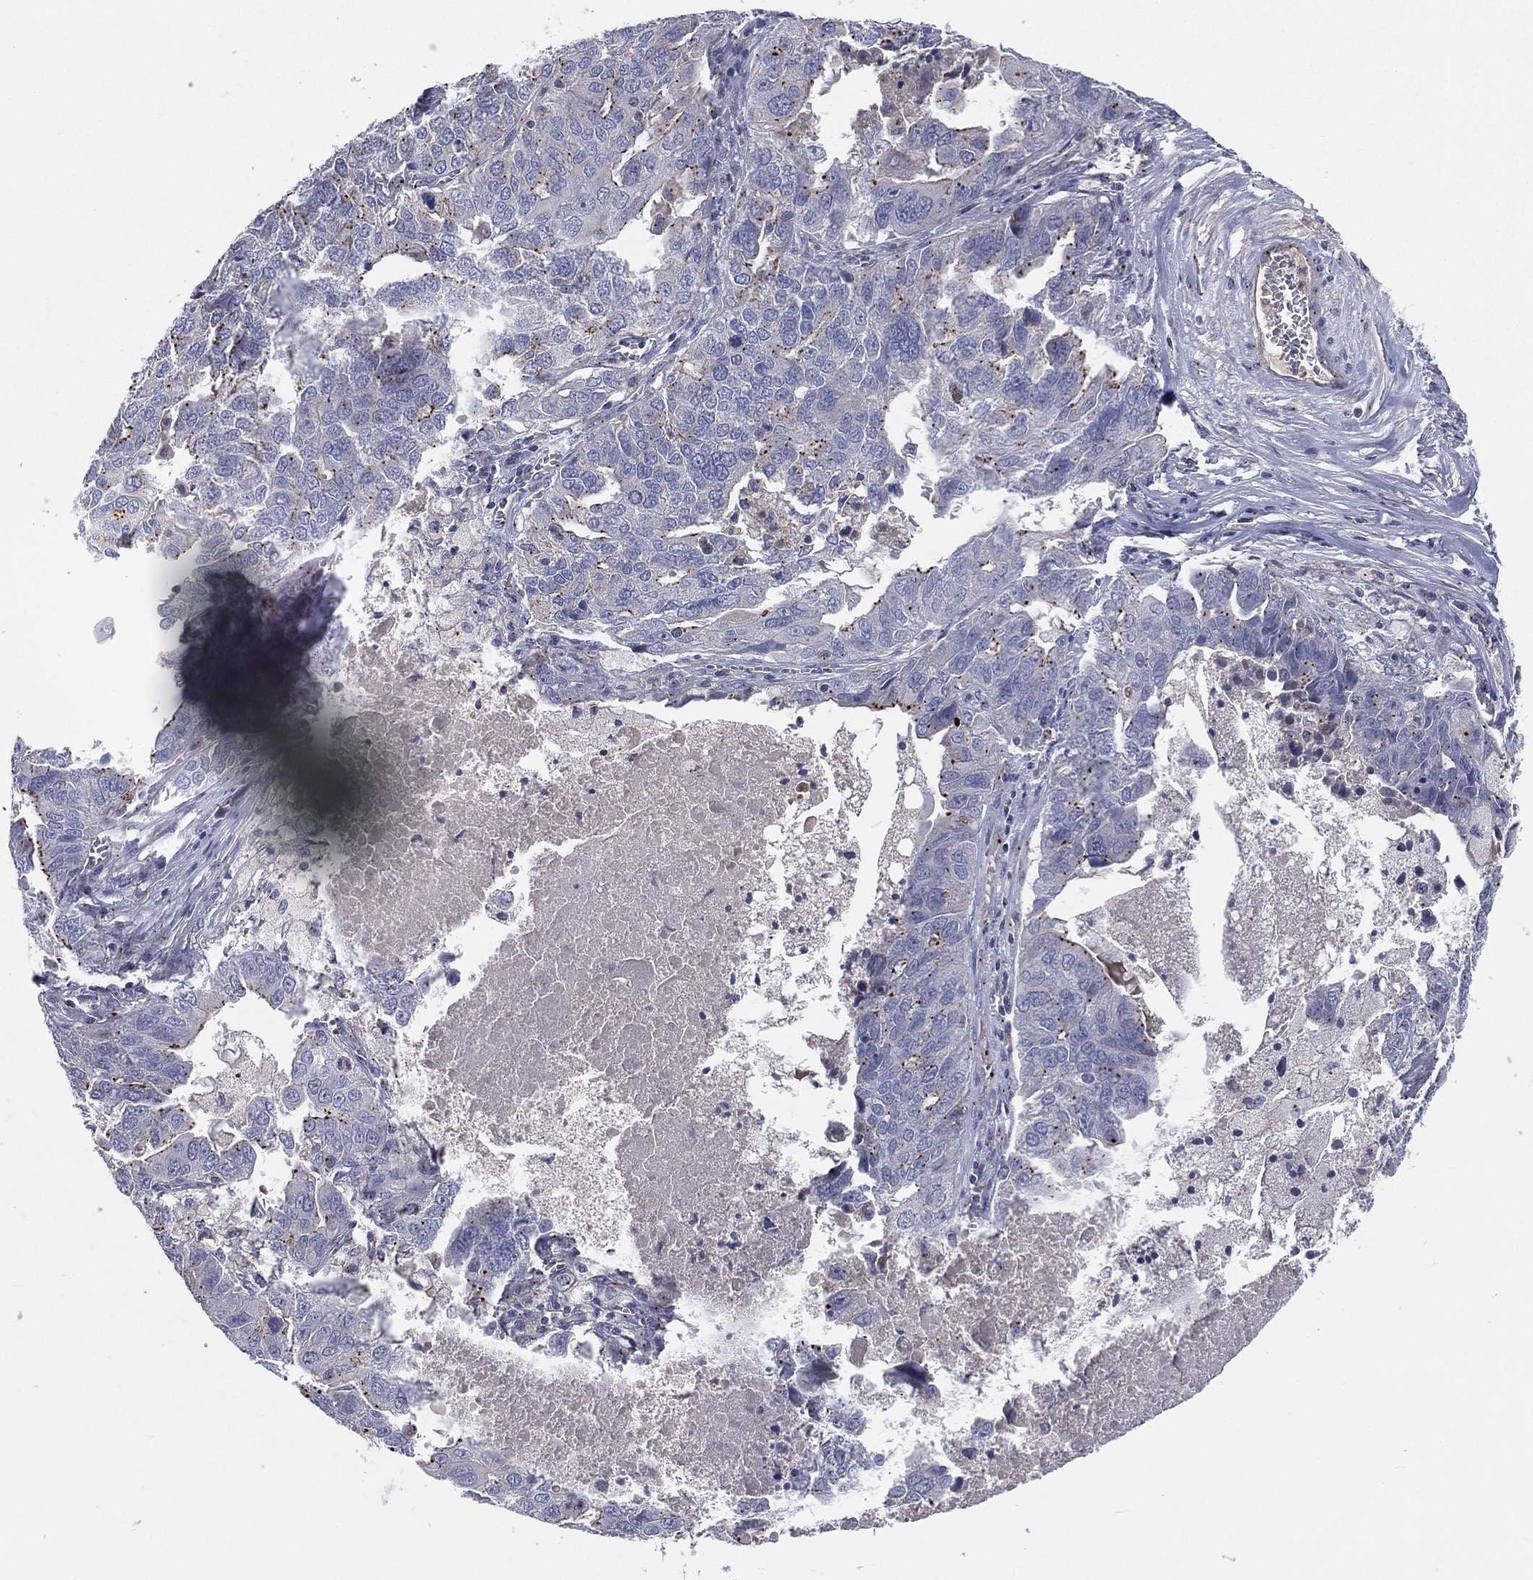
{"staining": {"intensity": "moderate", "quantity": "<25%", "location": "cytoplasmic/membranous"}, "tissue": "ovarian cancer", "cell_type": "Tumor cells", "image_type": "cancer", "snomed": [{"axis": "morphology", "description": "Carcinoma, endometroid"}, {"axis": "topography", "description": "Soft tissue"}, {"axis": "topography", "description": "Ovary"}], "caption": "Endometroid carcinoma (ovarian) tissue reveals moderate cytoplasmic/membranous positivity in about <25% of tumor cells (Stains: DAB in brown, nuclei in blue, Microscopy: brightfield microscopy at high magnification).", "gene": "CROCC", "patient": {"sex": "female", "age": 52}}